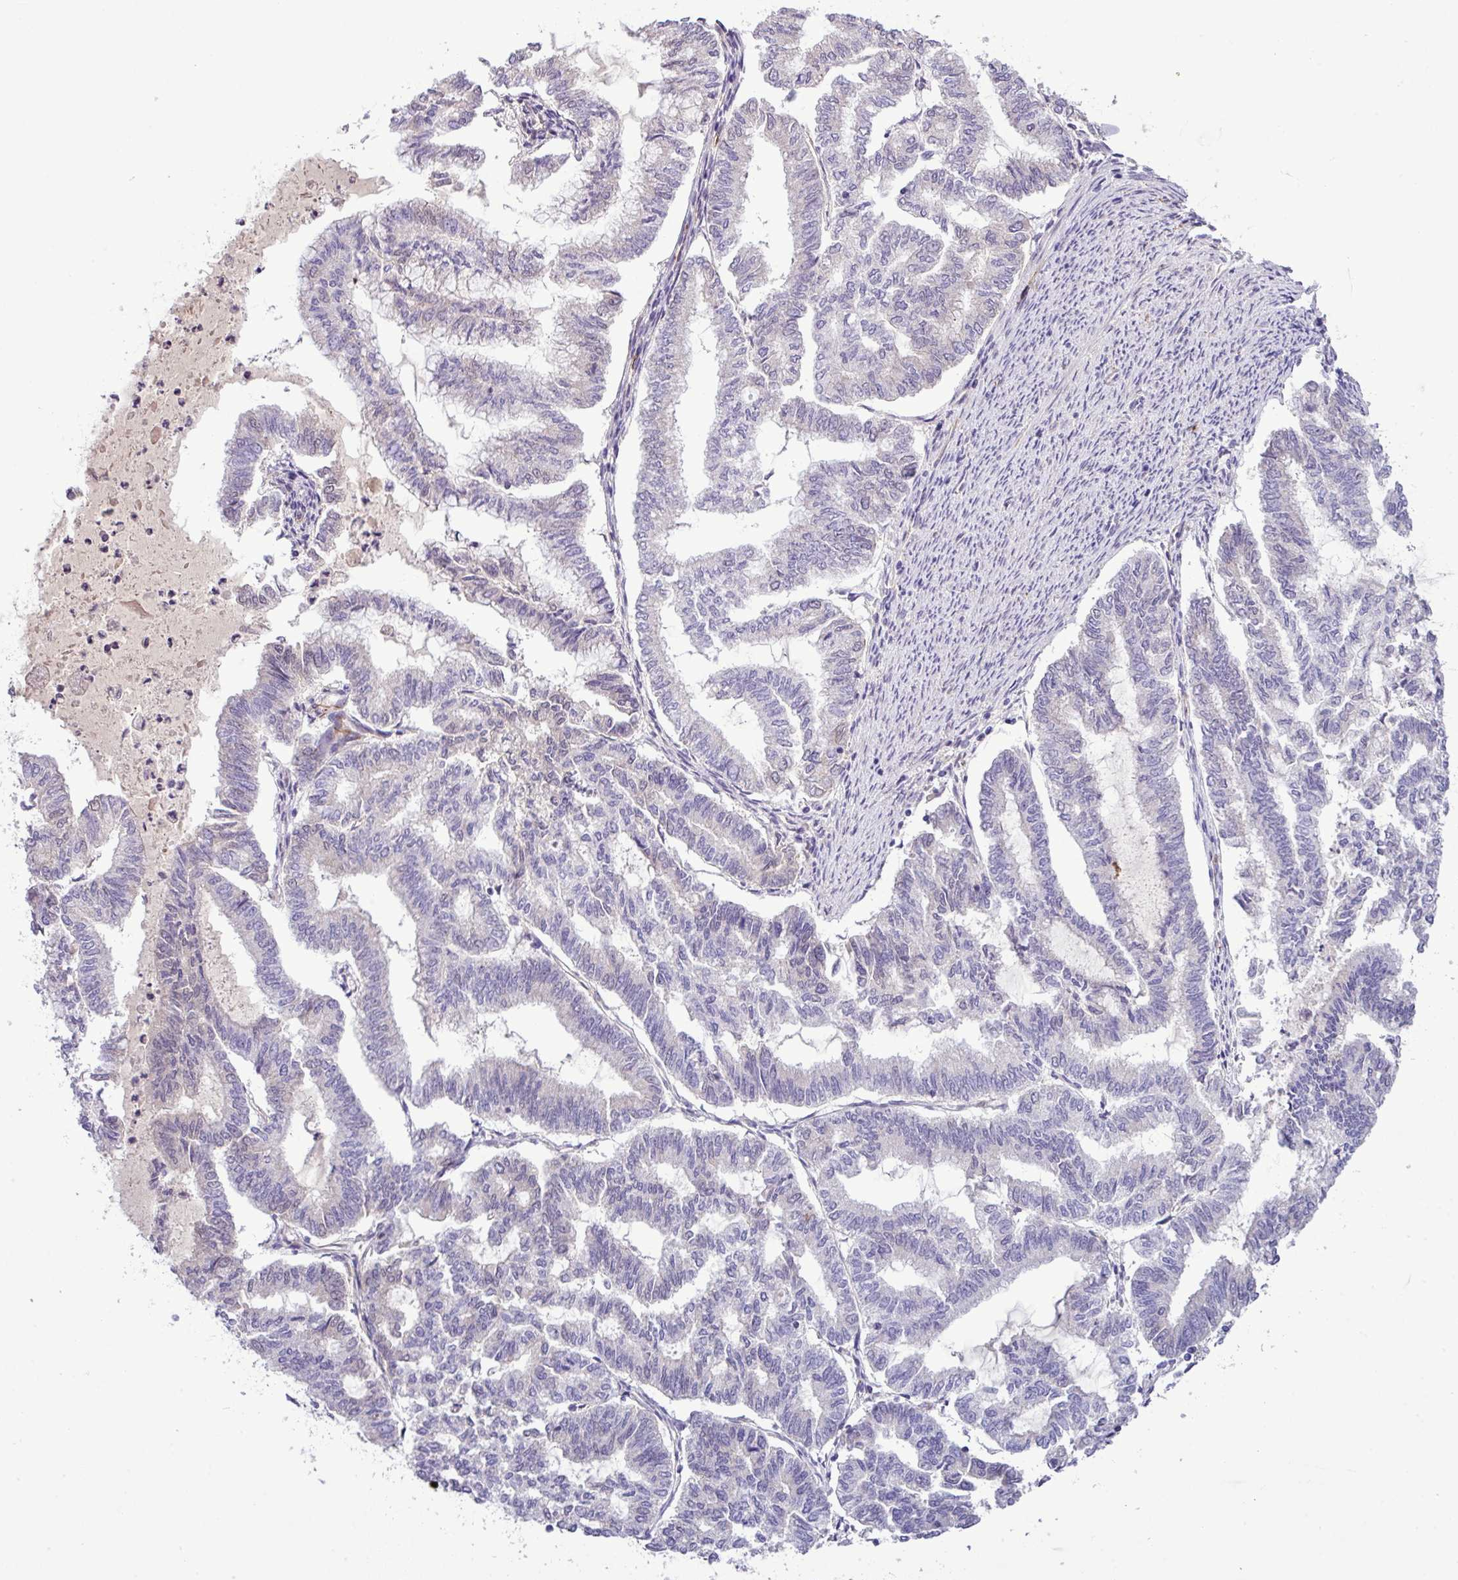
{"staining": {"intensity": "negative", "quantity": "none", "location": "none"}, "tissue": "endometrial cancer", "cell_type": "Tumor cells", "image_type": "cancer", "snomed": [{"axis": "morphology", "description": "Adenocarcinoma, NOS"}, {"axis": "topography", "description": "Endometrium"}], "caption": "A photomicrograph of adenocarcinoma (endometrial) stained for a protein shows no brown staining in tumor cells.", "gene": "PARD6A", "patient": {"sex": "female", "age": 79}}